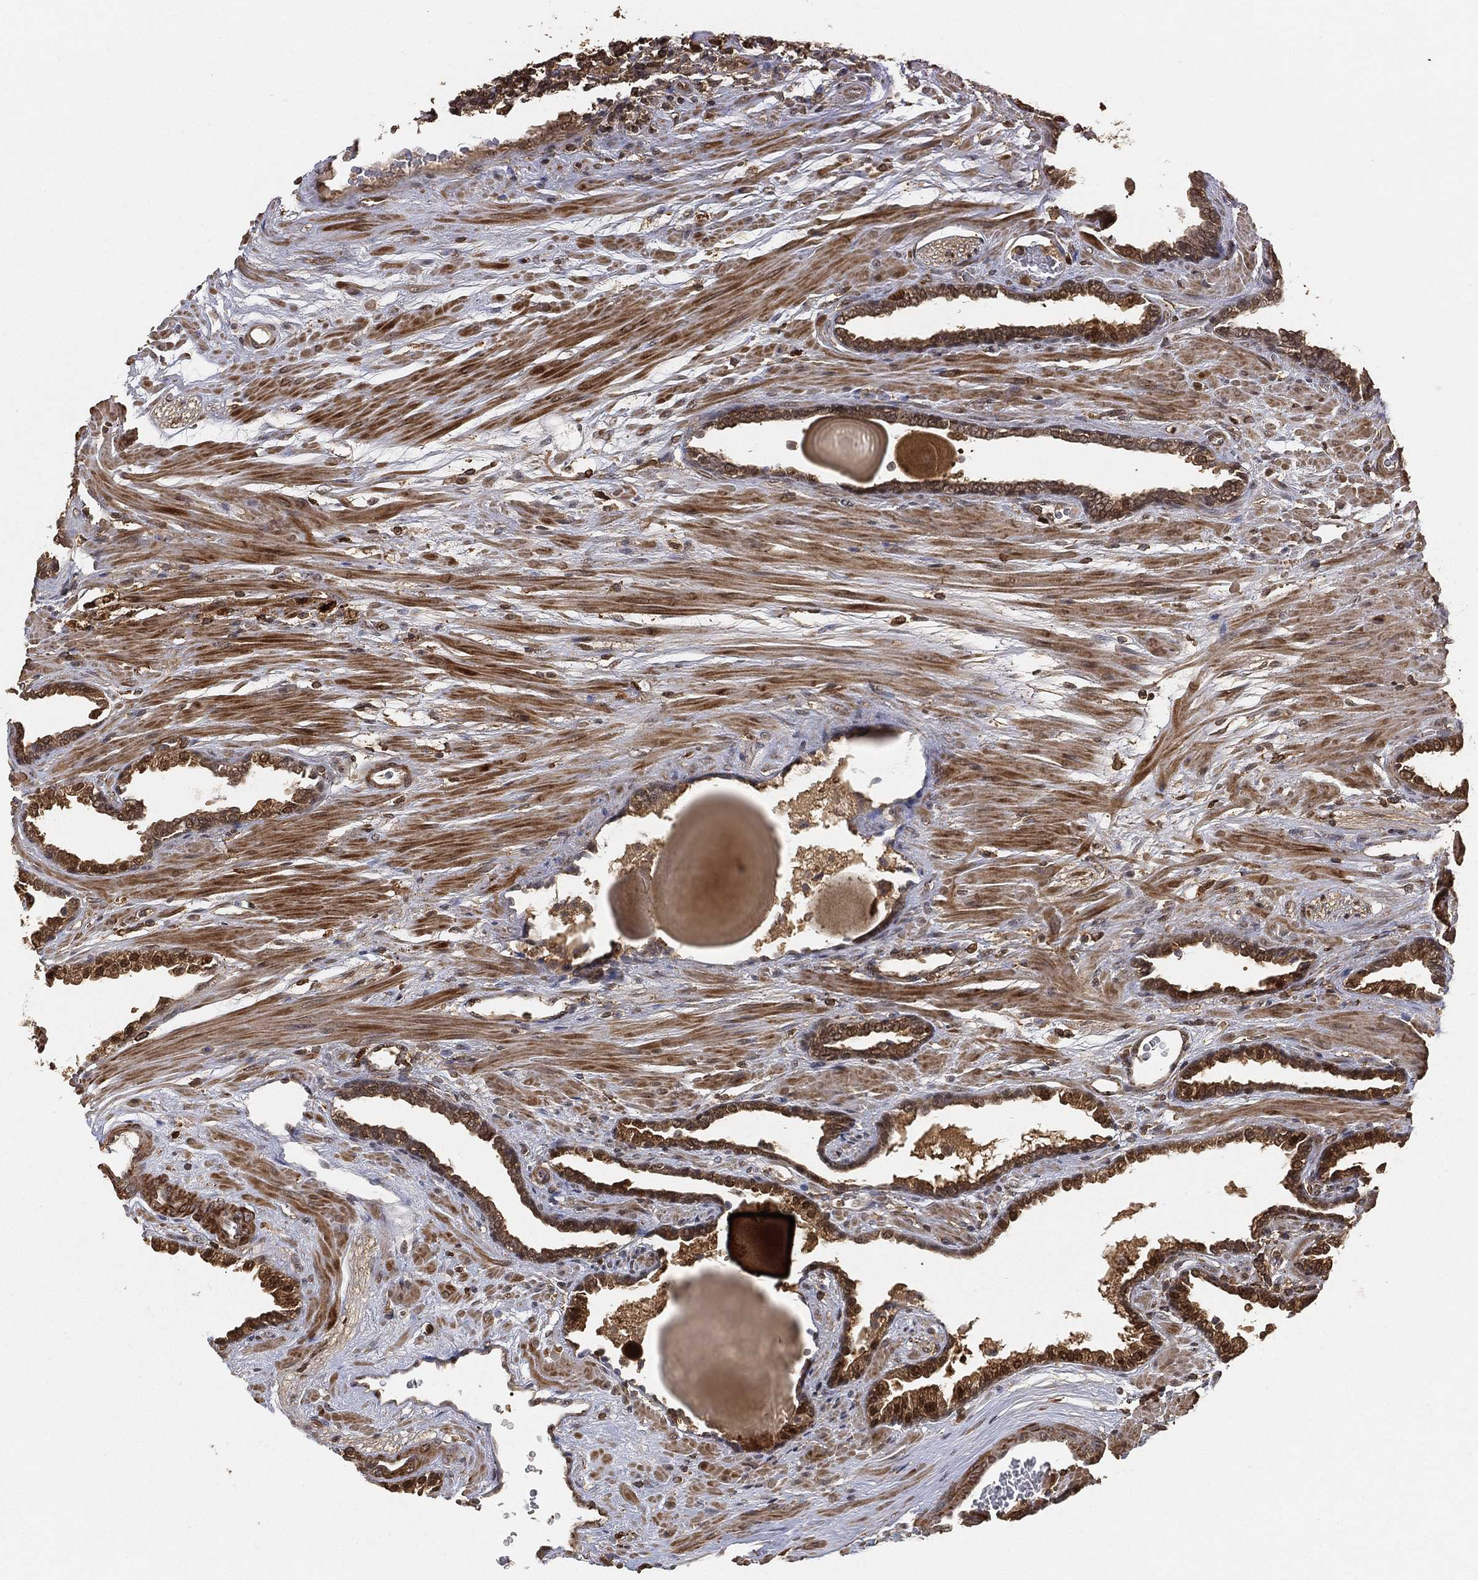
{"staining": {"intensity": "strong", "quantity": ">75%", "location": "cytoplasmic/membranous"}, "tissue": "prostate cancer", "cell_type": "Tumor cells", "image_type": "cancer", "snomed": [{"axis": "morphology", "description": "Adenocarcinoma, Low grade"}, {"axis": "topography", "description": "Prostate"}], "caption": "Prostate adenocarcinoma (low-grade) stained for a protein (brown) displays strong cytoplasmic/membranous positive expression in about >75% of tumor cells.", "gene": "CRYL1", "patient": {"sex": "male", "age": 69}}